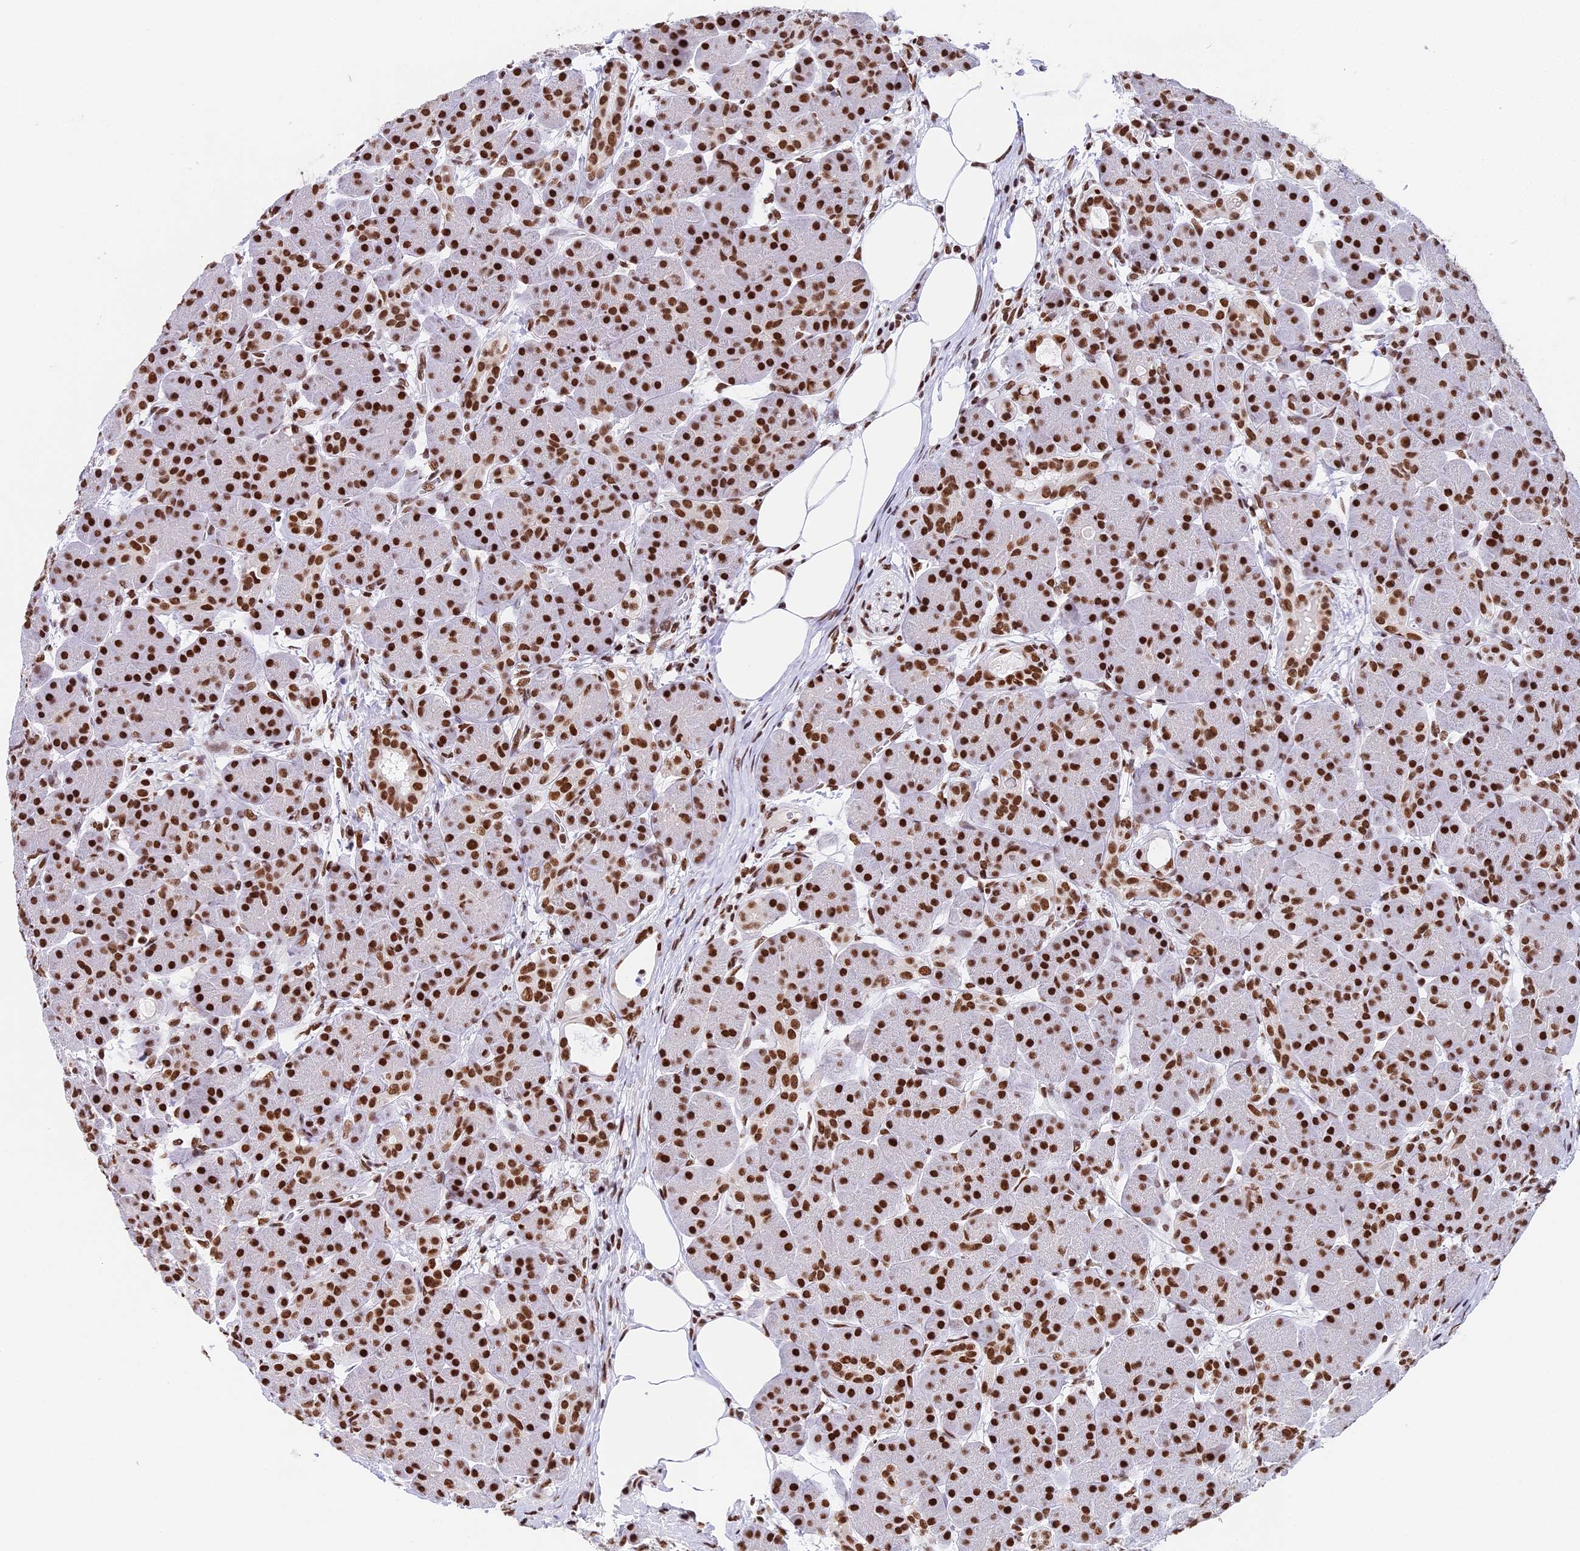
{"staining": {"intensity": "strong", "quantity": ">75%", "location": "nuclear"}, "tissue": "pancreas", "cell_type": "Exocrine glandular cells", "image_type": "normal", "snomed": [{"axis": "morphology", "description": "Normal tissue, NOS"}, {"axis": "topography", "description": "Pancreas"}], "caption": "The micrograph displays immunohistochemical staining of unremarkable pancreas. There is strong nuclear staining is appreciated in about >75% of exocrine glandular cells.", "gene": "SBNO1", "patient": {"sex": "male", "age": 63}}